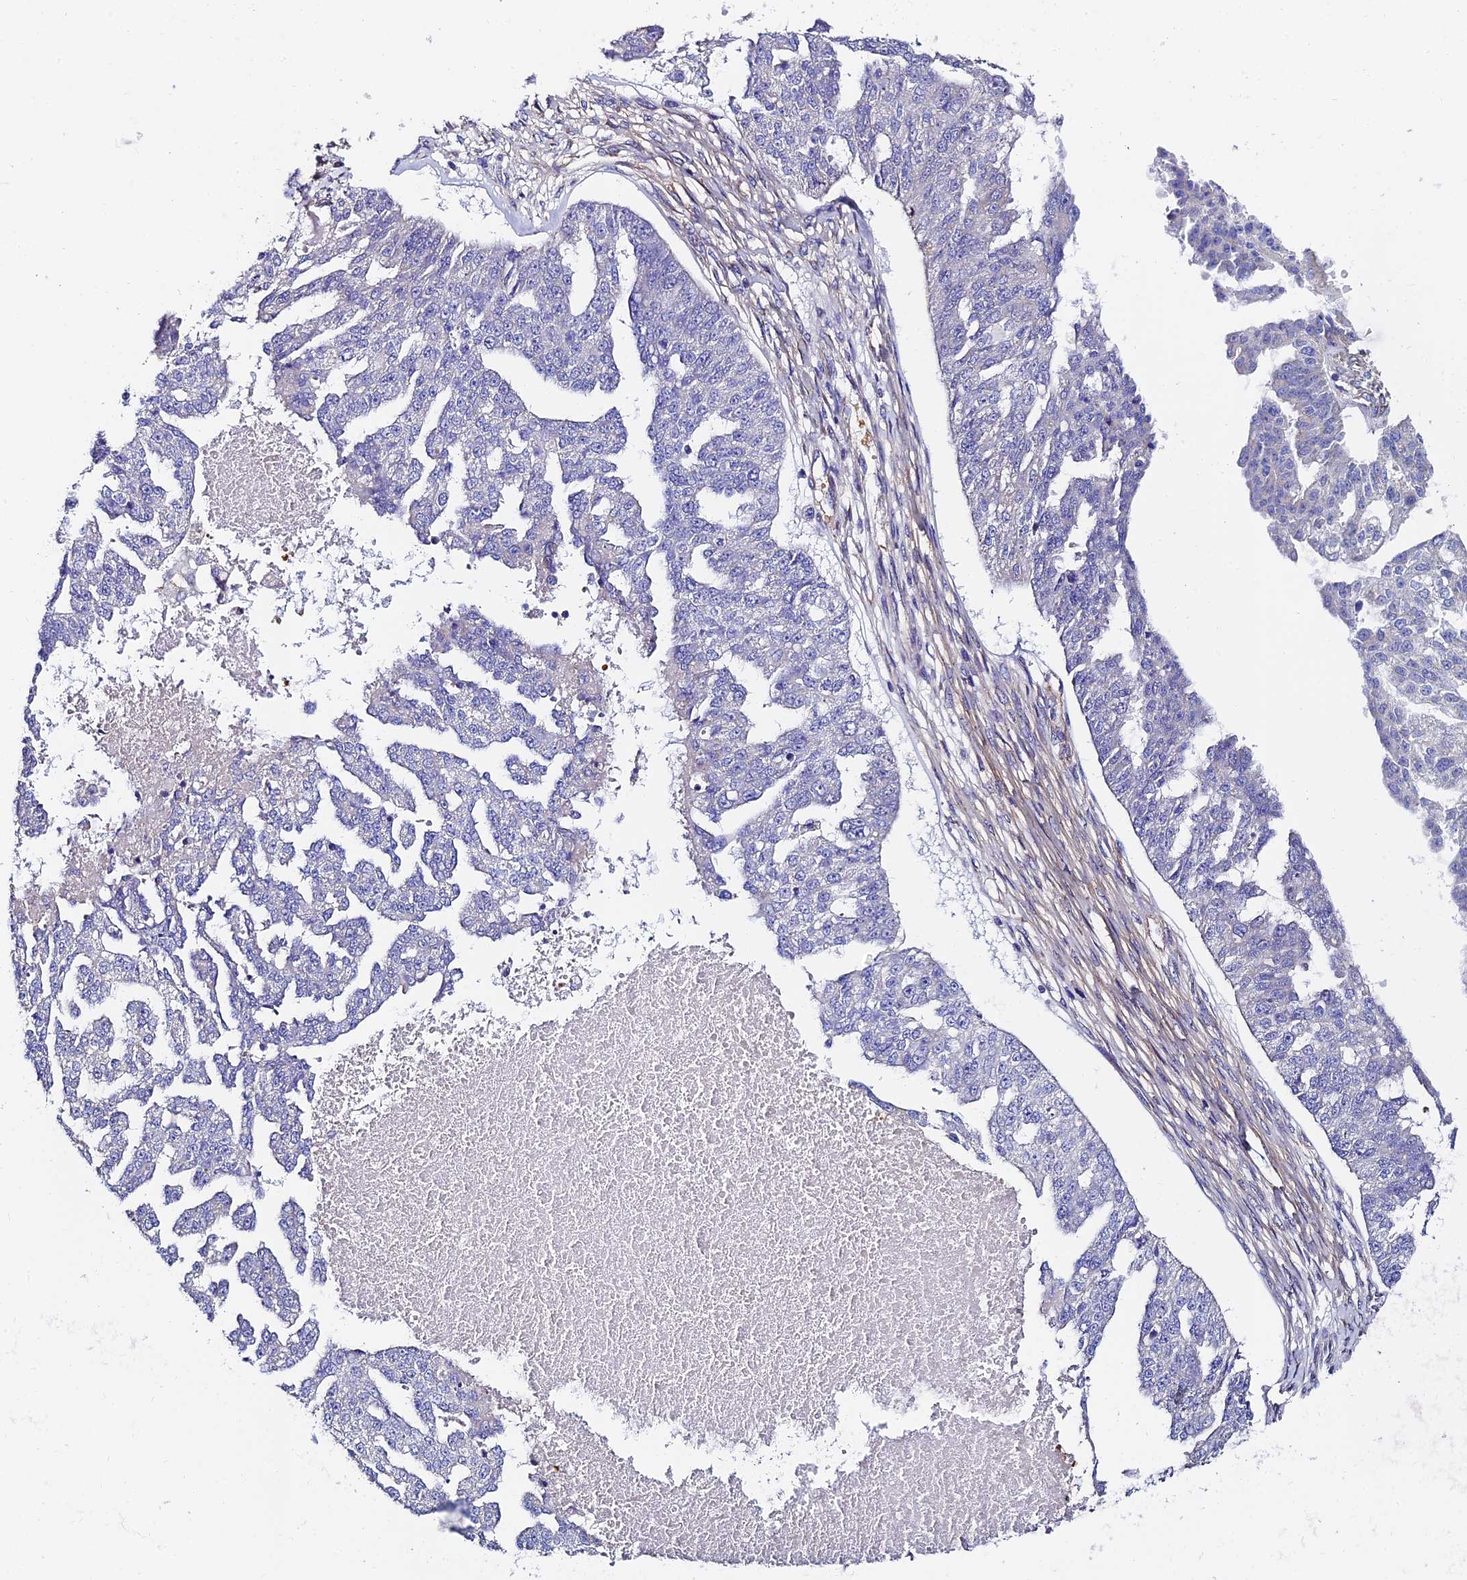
{"staining": {"intensity": "negative", "quantity": "none", "location": "none"}, "tissue": "ovarian cancer", "cell_type": "Tumor cells", "image_type": "cancer", "snomed": [{"axis": "morphology", "description": "Cystadenocarcinoma, serous, NOS"}, {"axis": "topography", "description": "Ovary"}], "caption": "Human ovarian serous cystadenocarcinoma stained for a protein using immunohistochemistry (IHC) demonstrates no positivity in tumor cells.", "gene": "ADGRF3", "patient": {"sex": "female", "age": 58}}